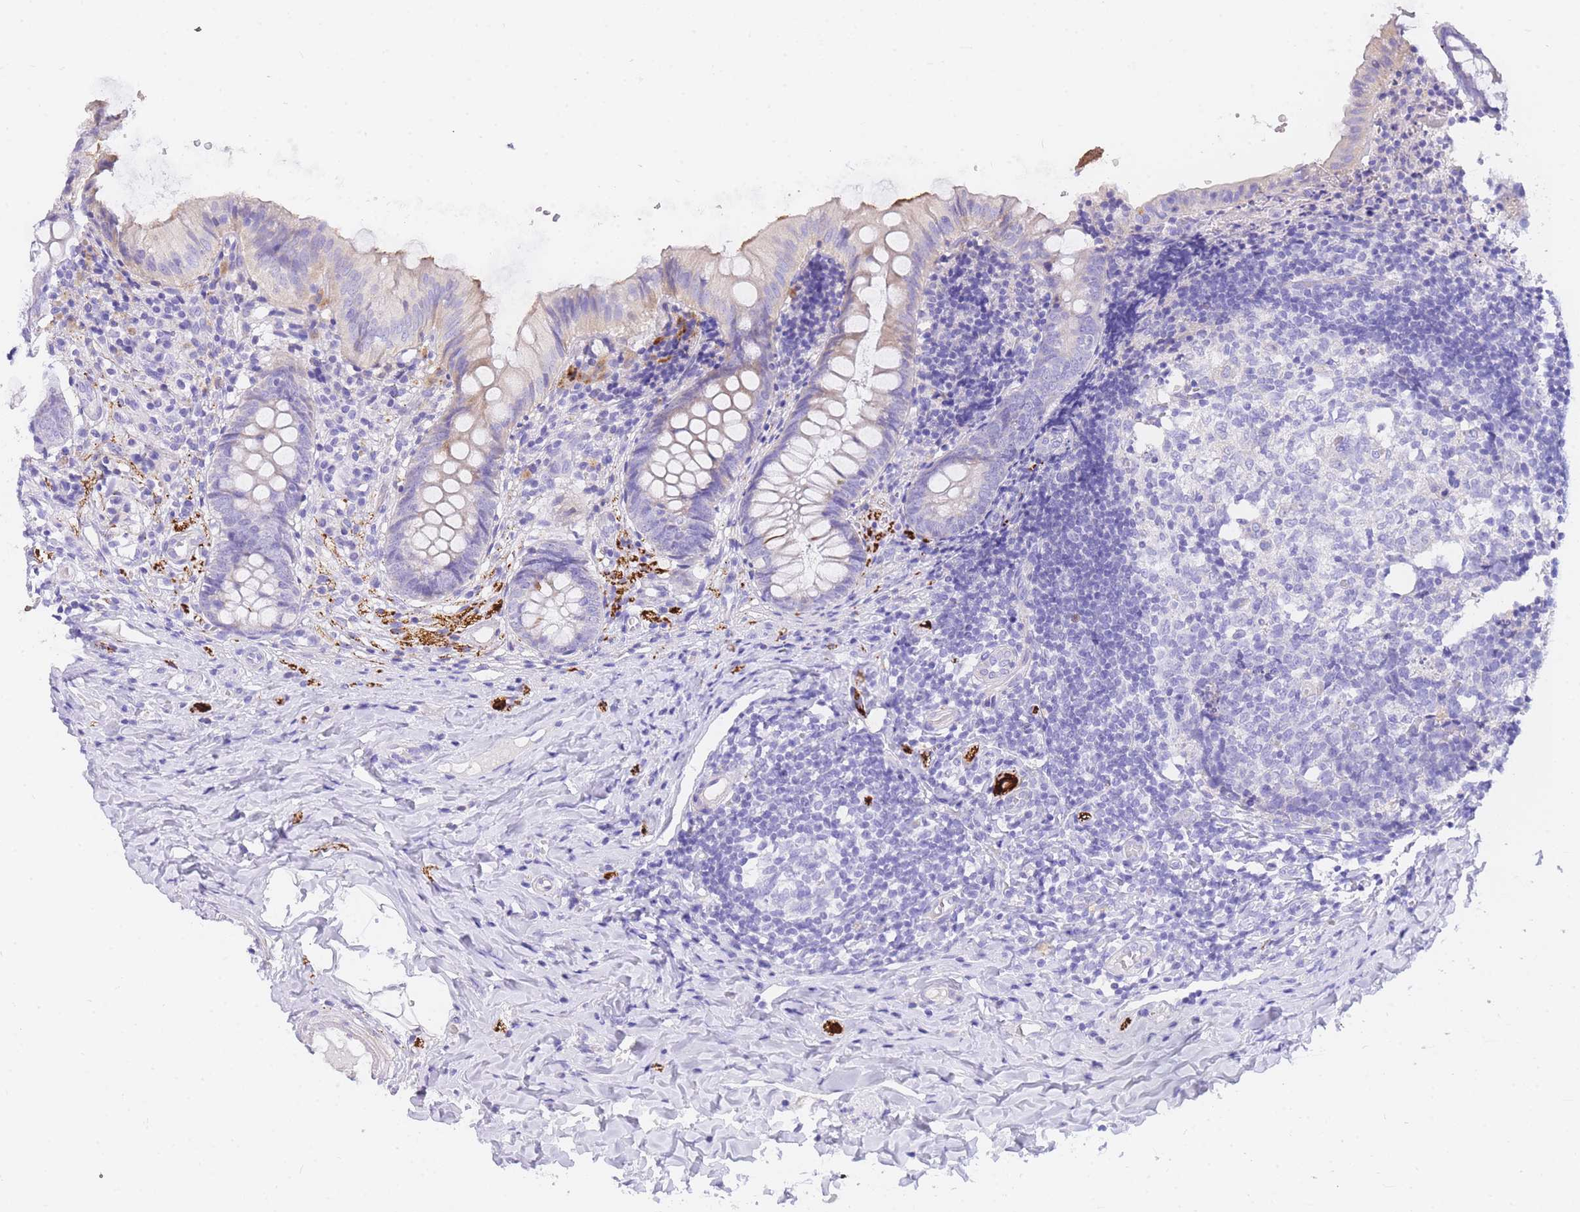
{"staining": {"intensity": "negative", "quantity": "none", "location": "none"}, "tissue": "appendix", "cell_type": "Glandular cells", "image_type": "normal", "snomed": [{"axis": "morphology", "description": "Normal tissue, NOS"}, {"axis": "topography", "description": "Appendix"}], "caption": "Immunohistochemical staining of unremarkable appendix exhibits no significant staining in glandular cells.", "gene": "UPK1A", "patient": {"sex": "male", "age": 8}}